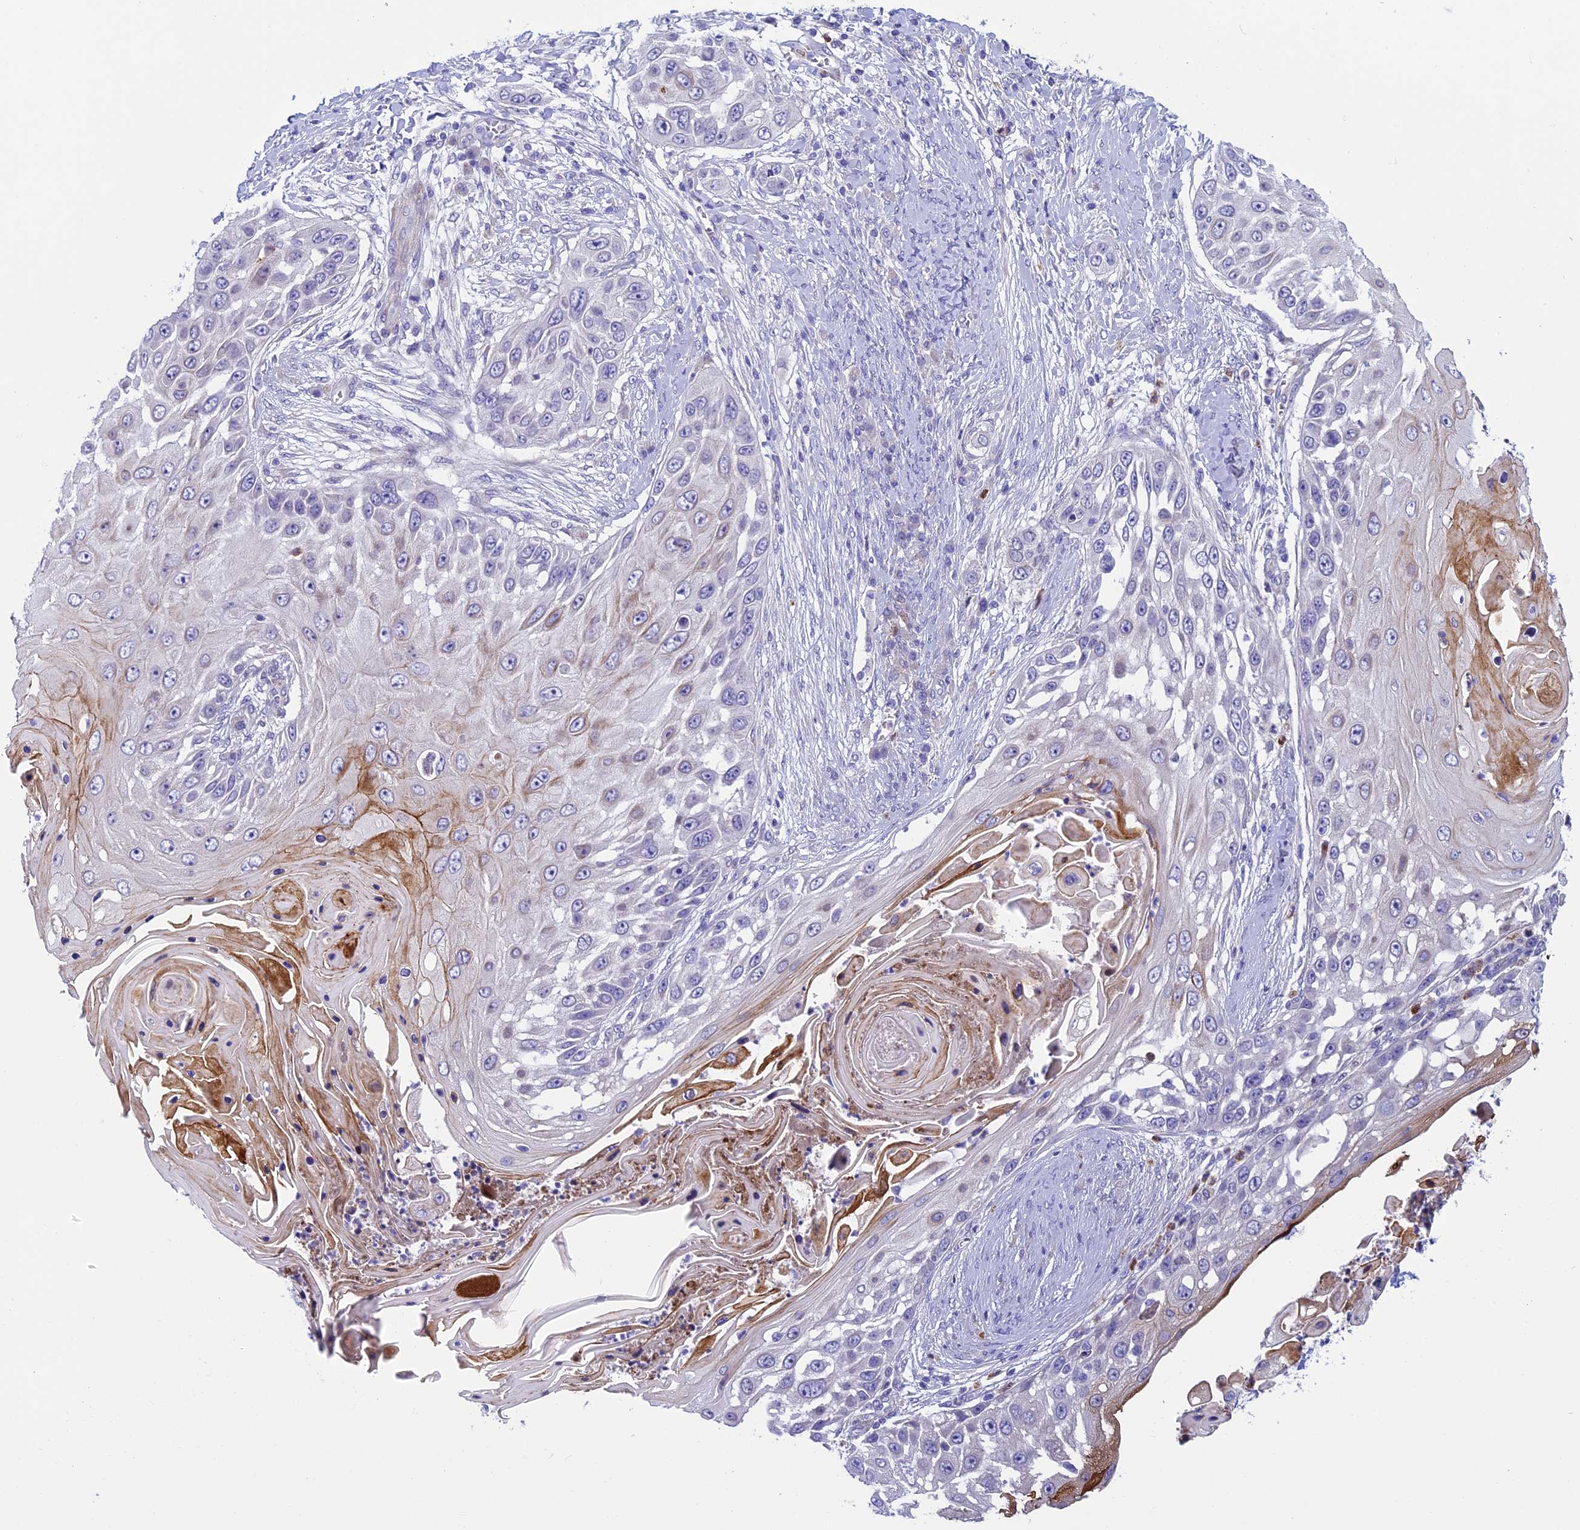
{"staining": {"intensity": "strong", "quantity": "<25%", "location": "cytoplasmic/membranous"}, "tissue": "skin cancer", "cell_type": "Tumor cells", "image_type": "cancer", "snomed": [{"axis": "morphology", "description": "Squamous cell carcinoma, NOS"}, {"axis": "topography", "description": "Skin"}], "caption": "A medium amount of strong cytoplasmic/membranous expression is identified in about <25% of tumor cells in skin squamous cell carcinoma tissue.", "gene": "LOXL1", "patient": {"sex": "female", "age": 44}}